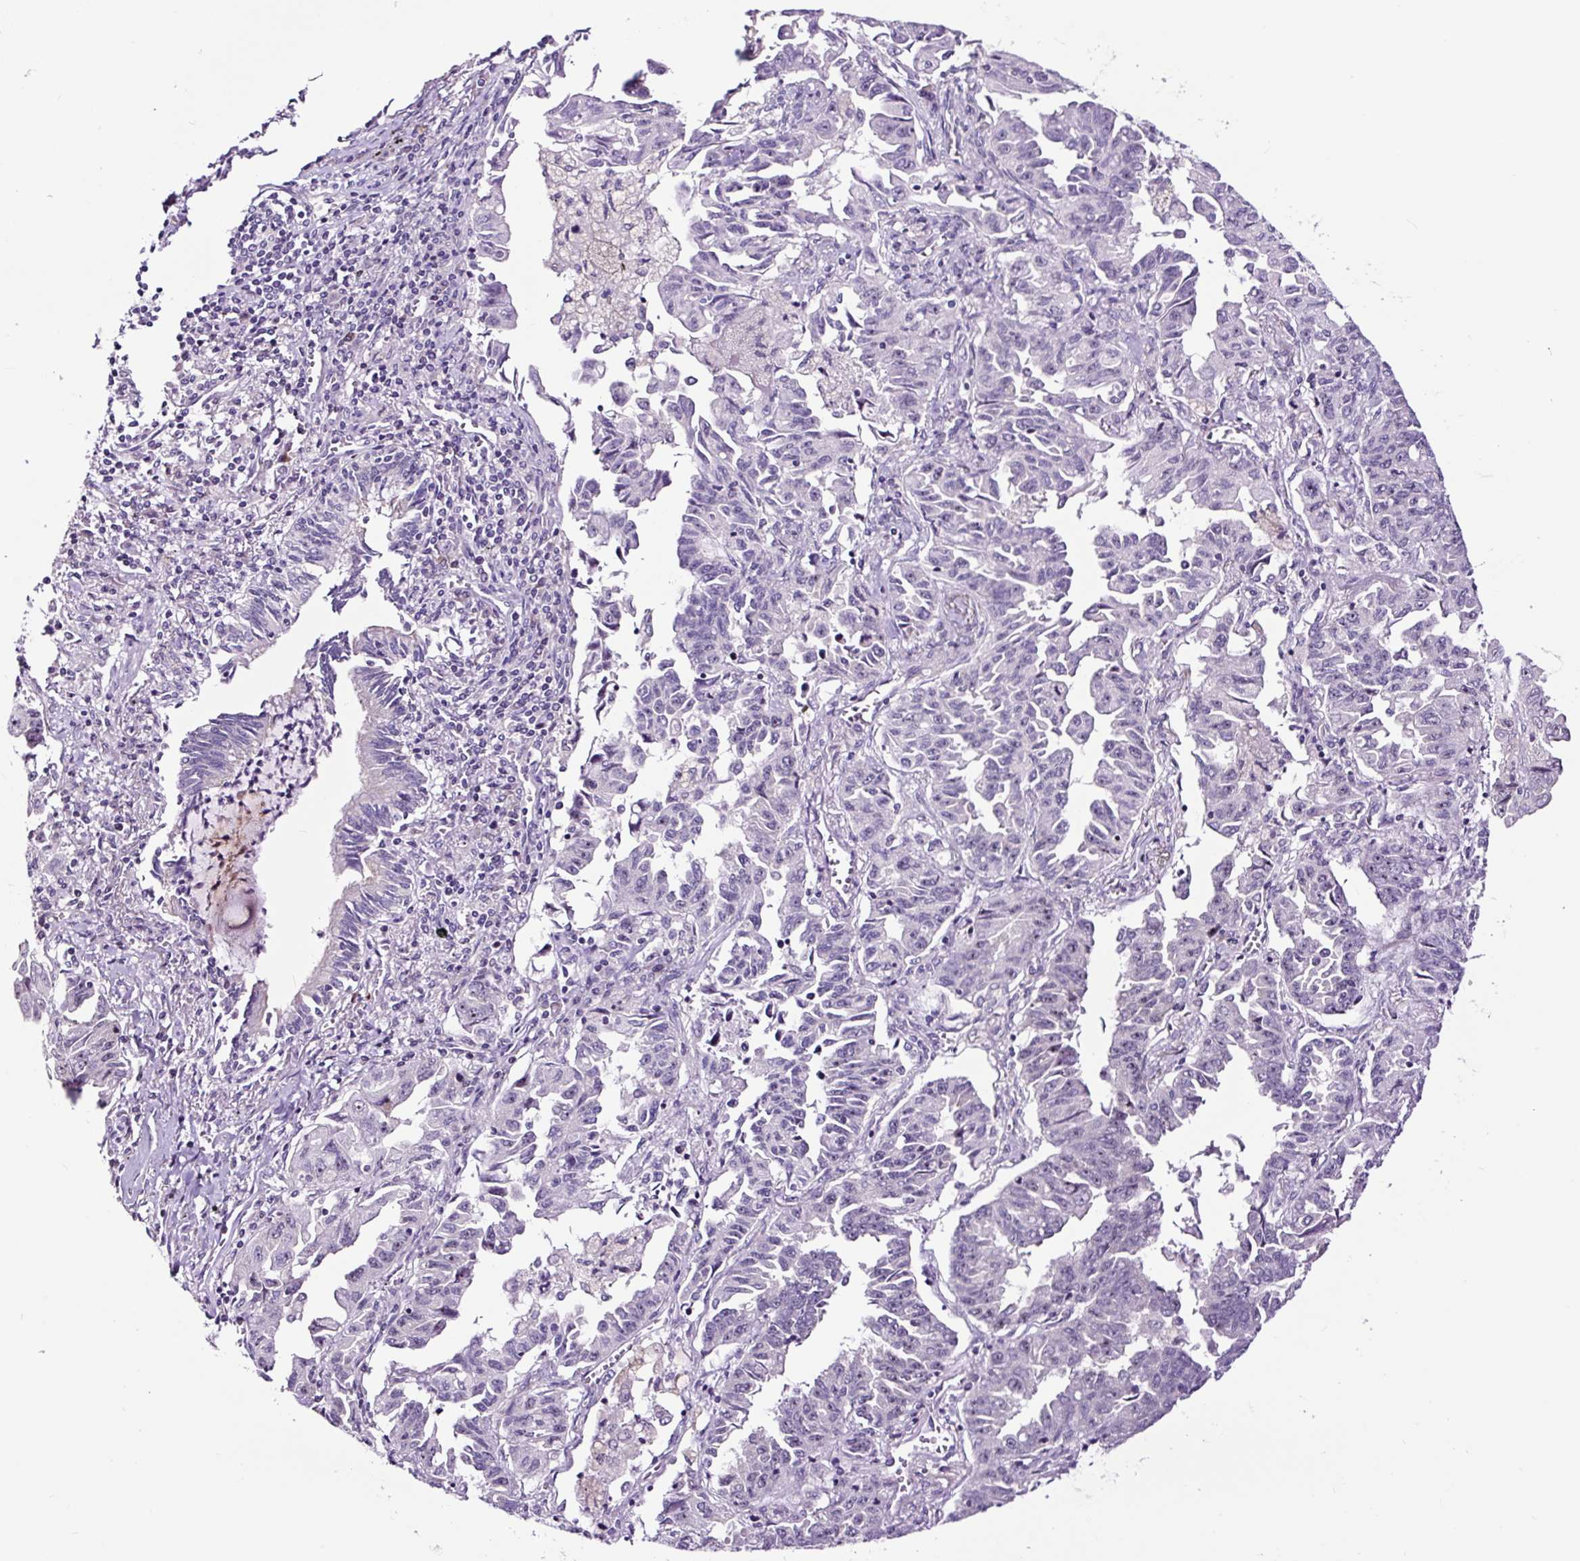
{"staining": {"intensity": "negative", "quantity": "none", "location": "none"}, "tissue": "lung cancer", "cell_type": "Tumor cells", "image_type": "cancer", "snomed": [{"axis": "morphology", "description": "Adenocarcinoma, NOS"}, {"axis": "topography", "description": "Lung"}], "caption": "An image of human lung cancer is negative for staining in tumor cells.", "gene": "NOM1", "patient": {"sex": "female", "age": 51}}